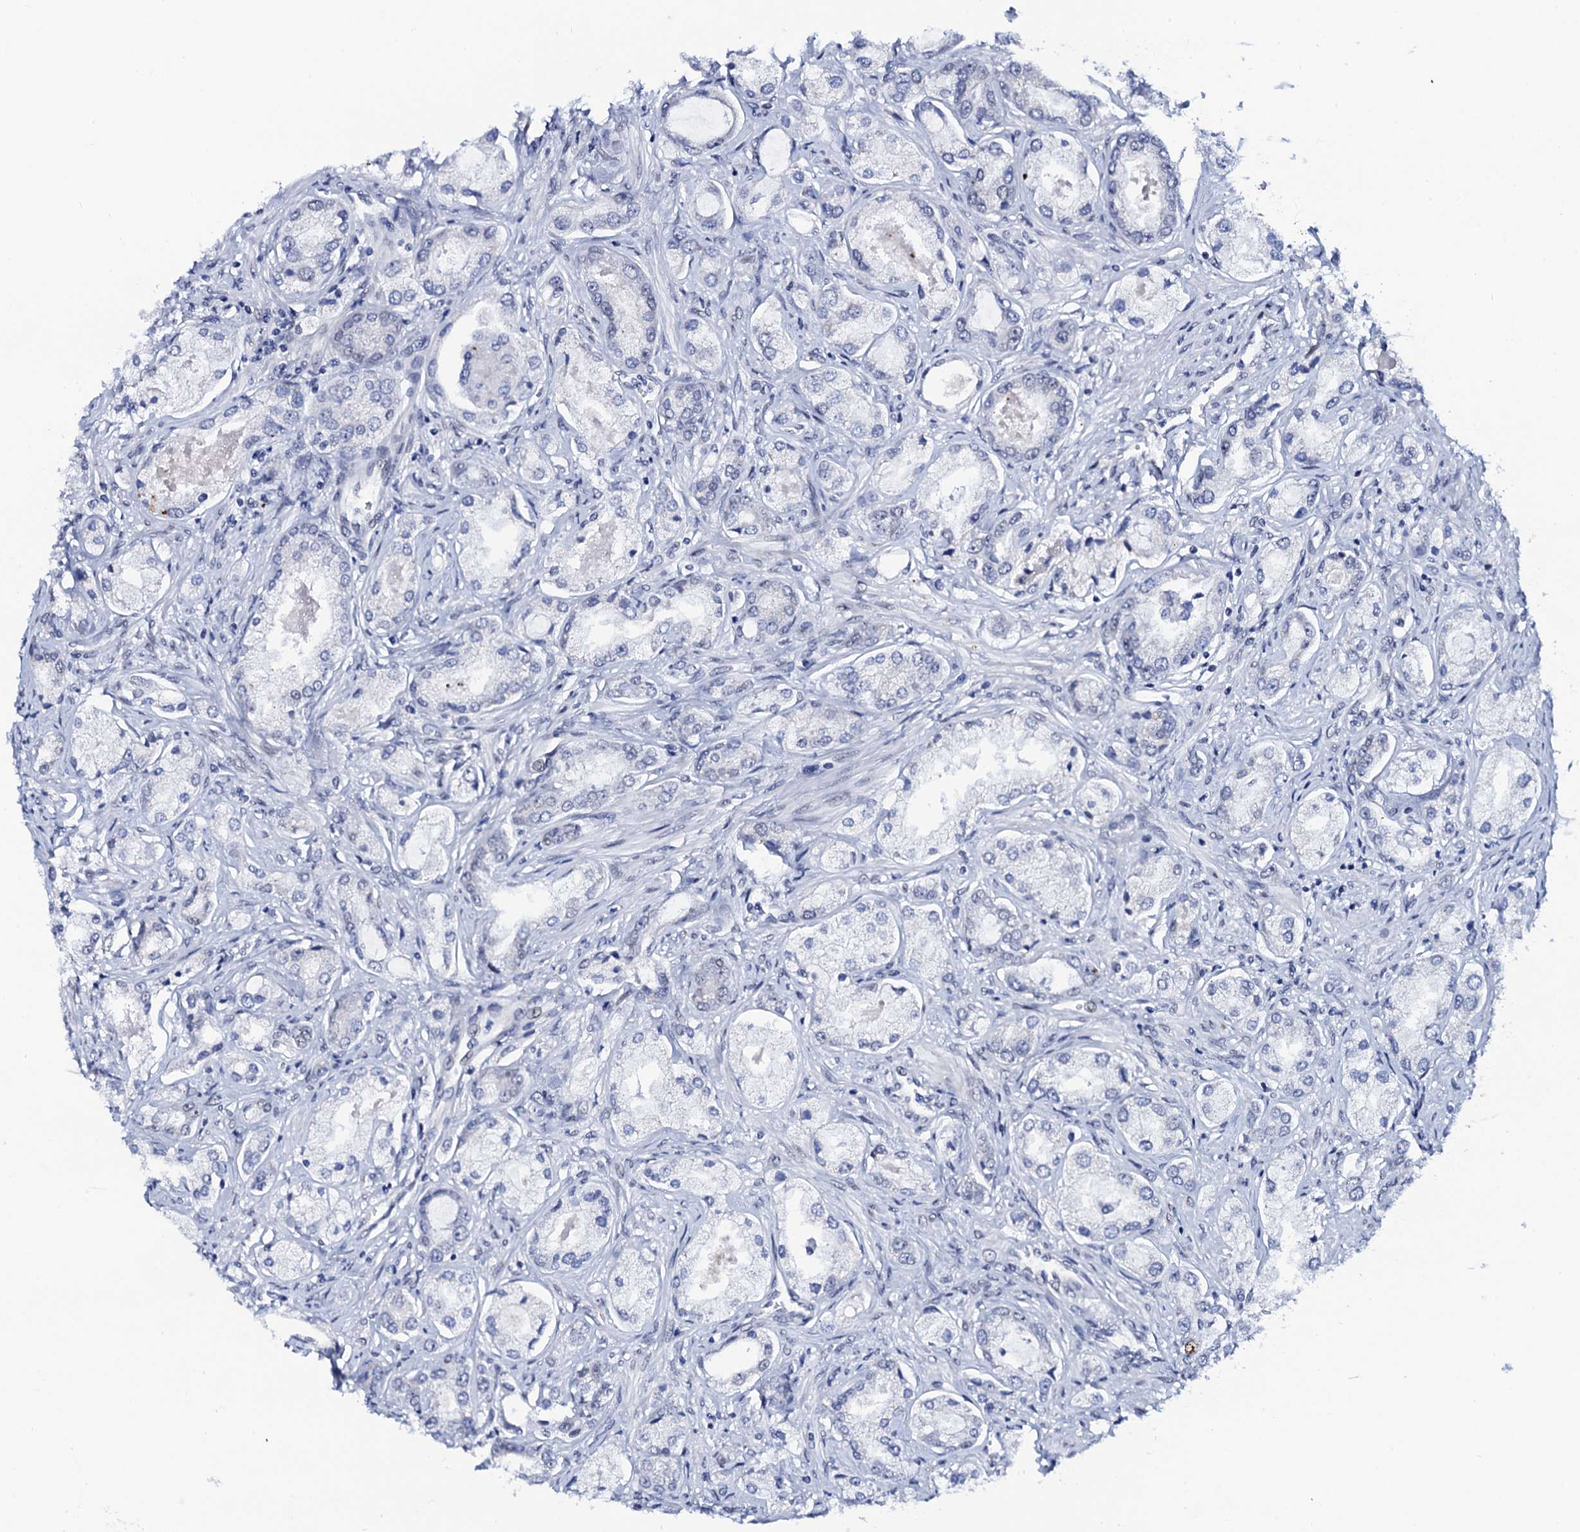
{"staining": {"intensity": "negative", "quantity": "none", "location": "none"}, "tissue": "prostate cancer", "cell_type": "Tumor cells", "image_type": "cancer", "snomed": [{"axis": "morphology", "description": "Adenocarcinoma, Low grade"}, {"axis": "topography", "description": "Prostate"}], "caption": "This photomicrograph is of prostate cancer (low-grade adenocarcinoma) stained with IHC to label a protein in brown with the nuclei are counter-stained blue. There is no staining in tumor cells.", "gene": "C16orf87", "patient": {"sex": "male", "age": 68}}